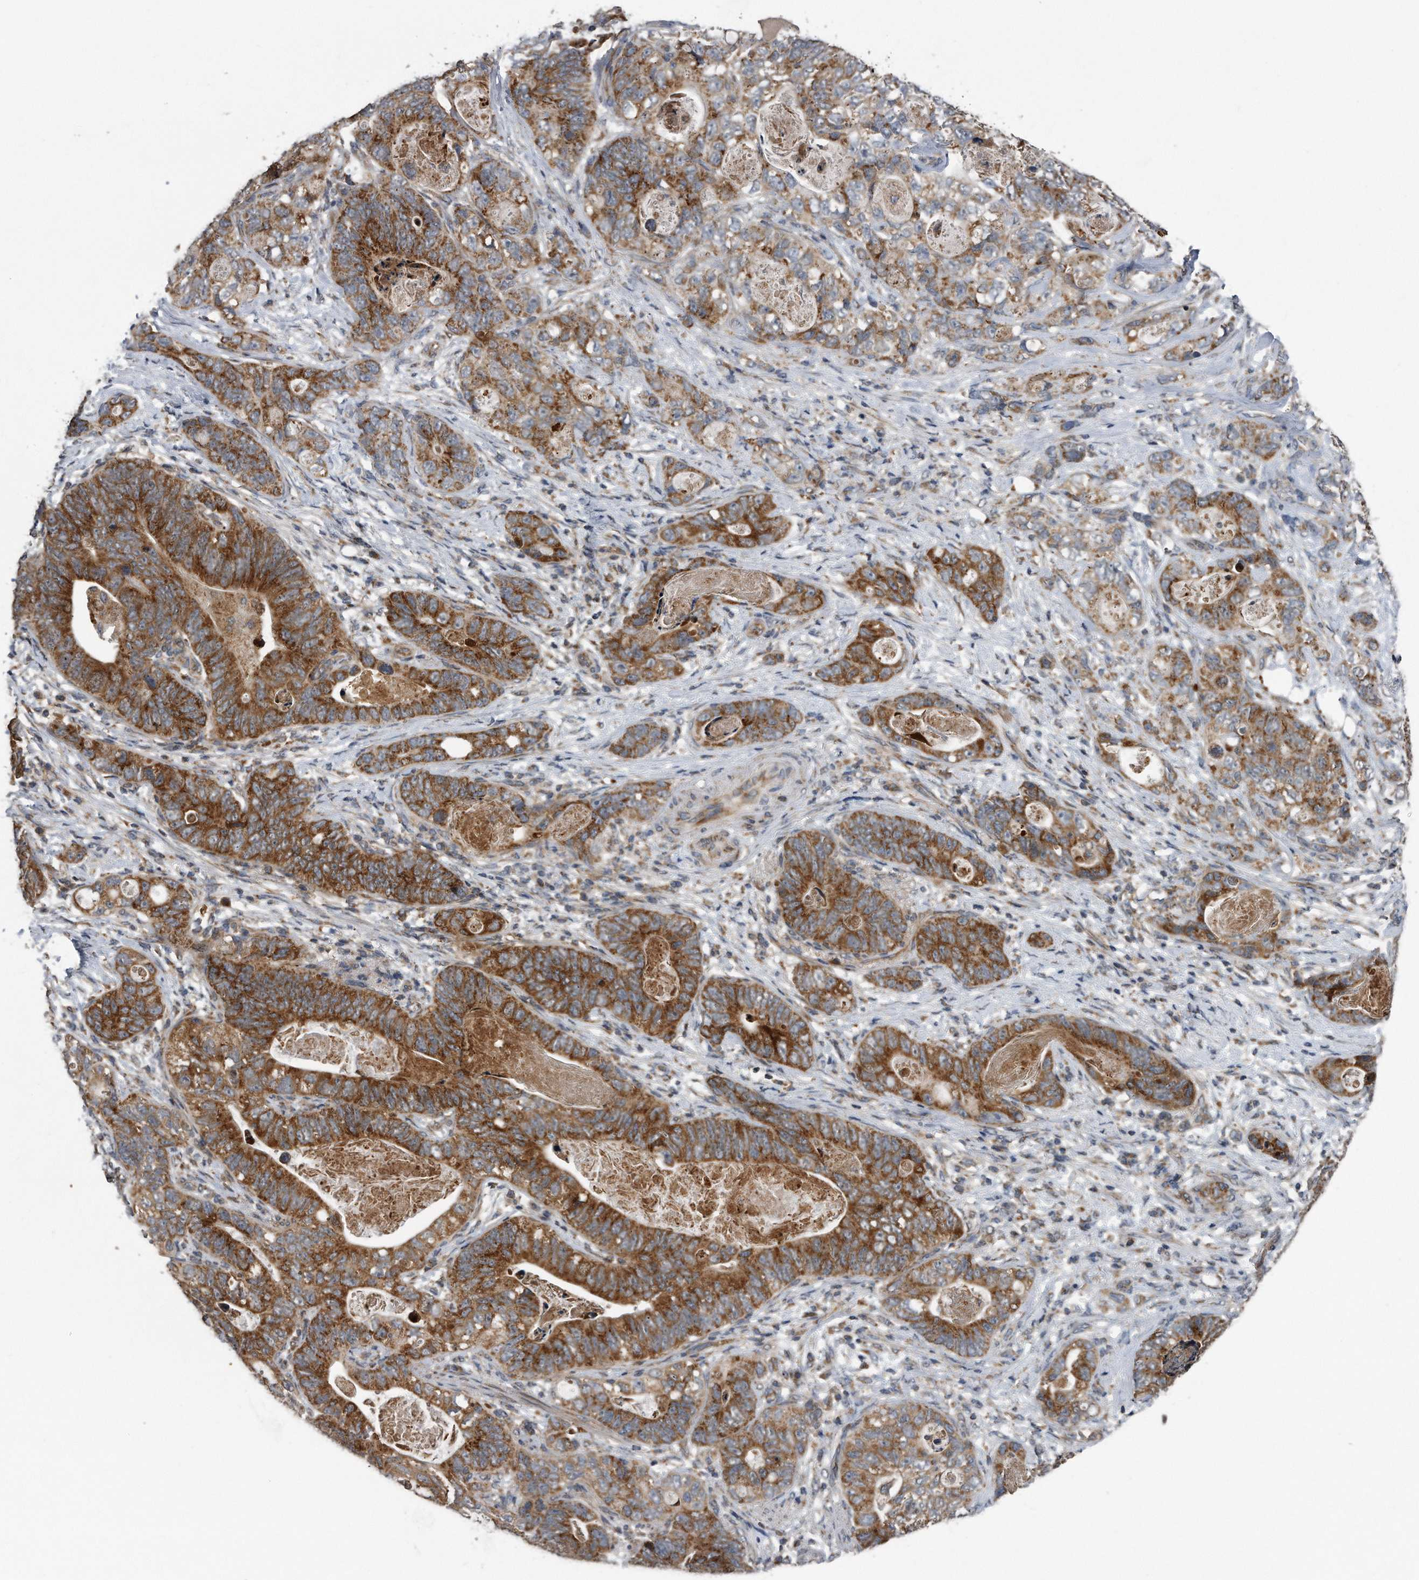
{"staining": {"intensity": "strong", "quantity": ">75%", "location": "cytoplasmic/membranous"}, "tissue": "stomach cancer", "cell_type": "Tumor cells", "image_type": "cancer", "snomed": [{"axis": "morphology", "description": "Normal tissue, NOS"}, {"axis": "morphology", "description": "Adenocarcinoma, NOS"}, {"axis": "topography", "description": "Stomach"}], "caption": "Immunohistochemistry photomicrograph of stomach cancer (adenocarcinoma) stained for a protein (brown), which demonstrates high levels of strong cytoplasmic/membranous staining in approximately >75% of tumor cells.", "gene": "LYRM4", "patient": {"sex": "female", "age": 89}}